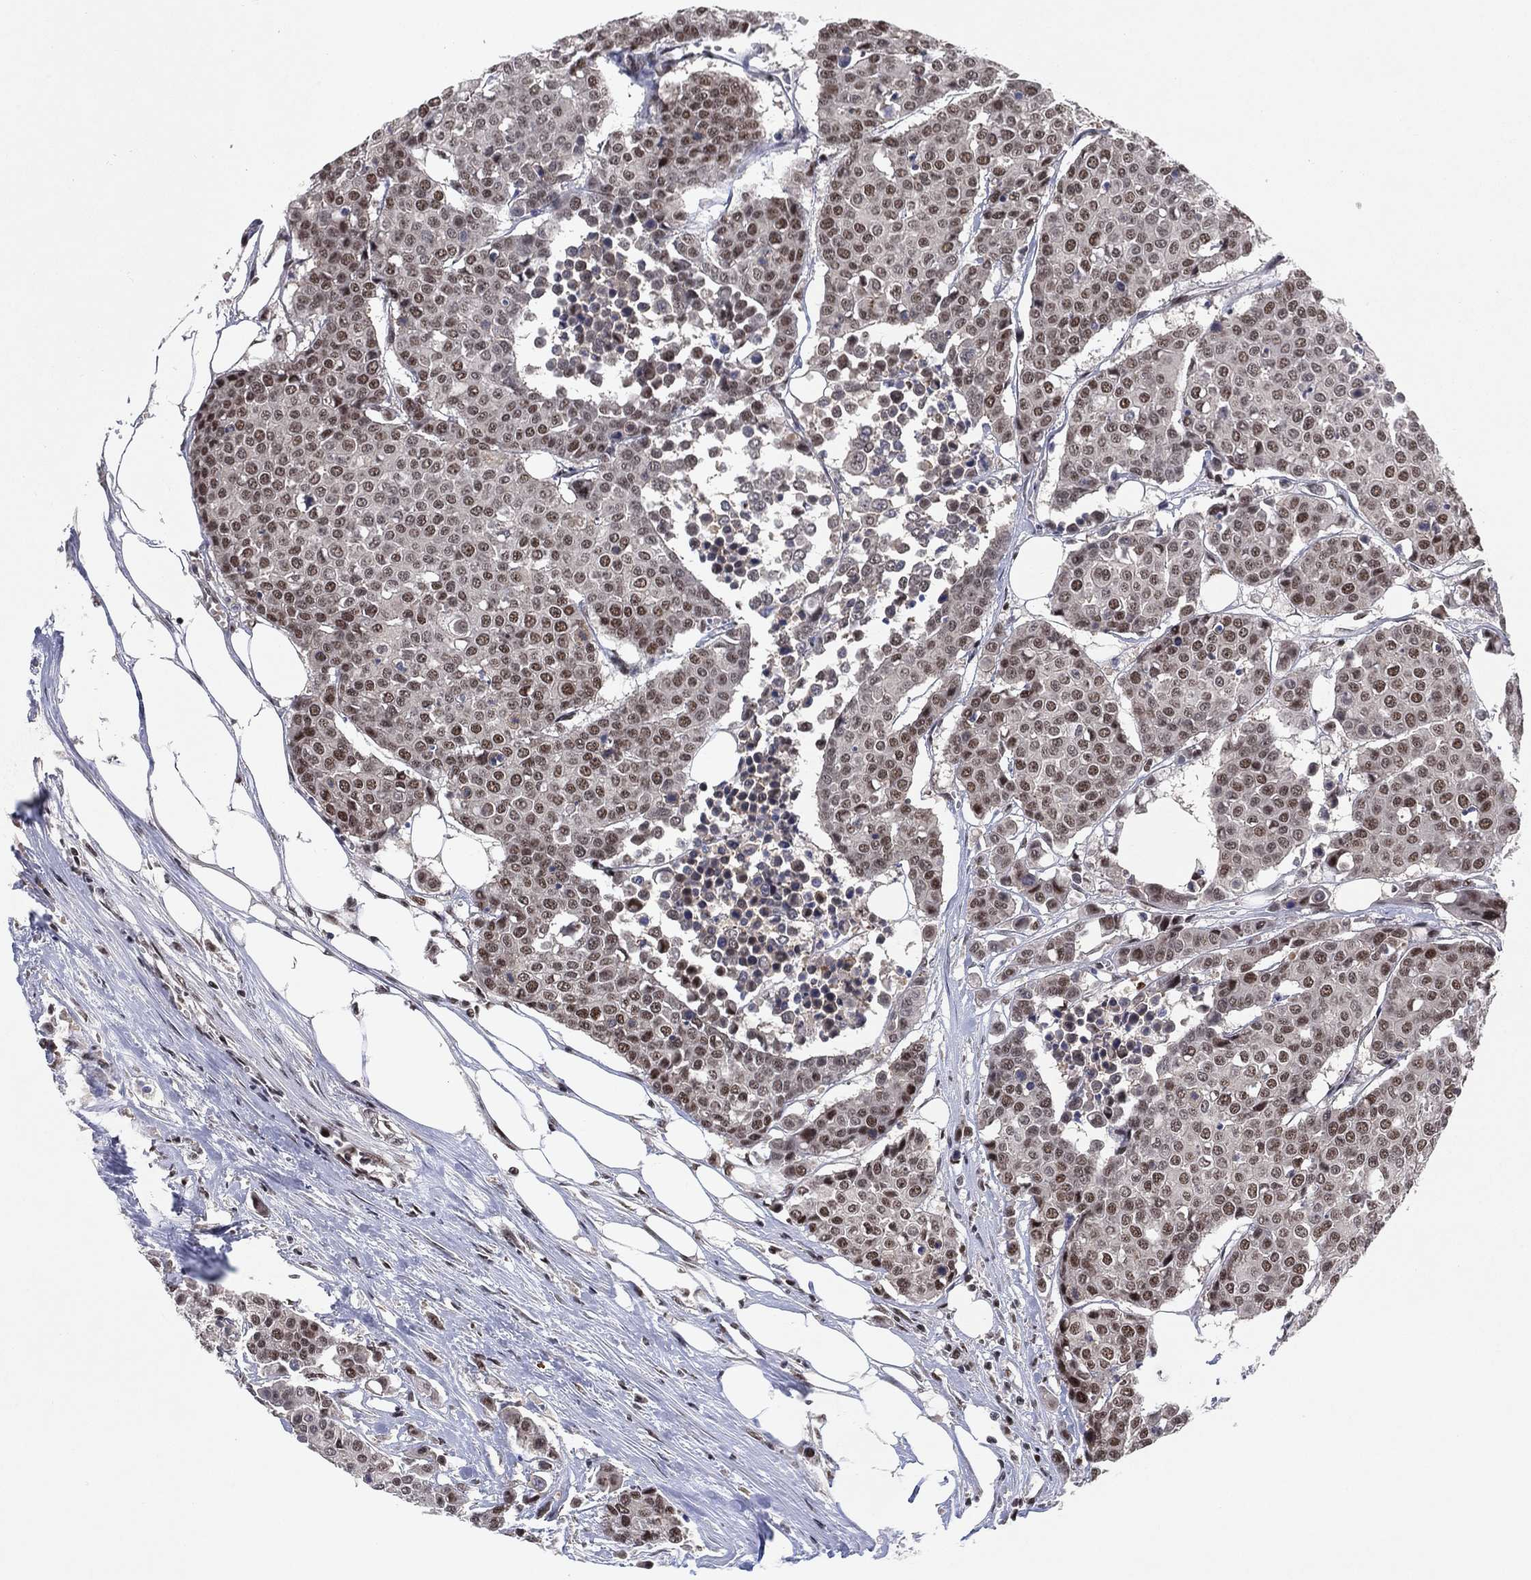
{"staining": {"intensity": "moderate", "quantity": "25%-75%", "location": "nuclear"}, "tissue": "carcinoid", "cell_type": "Tumor cells", "image_type": "cancer", "snomed": [{"axis": "morphology", "description": "Carcinoid, malignant, NOS"}, {"axis": "topography", "description": "Colon"}], "caption": "Malignant carcinoid stained with a brown dye displays moderate nuclear positive positivity in about 25%-75% of tumor cells.", "gene": "DGCR8", "patient": {"sex": "male", "age": 81}}